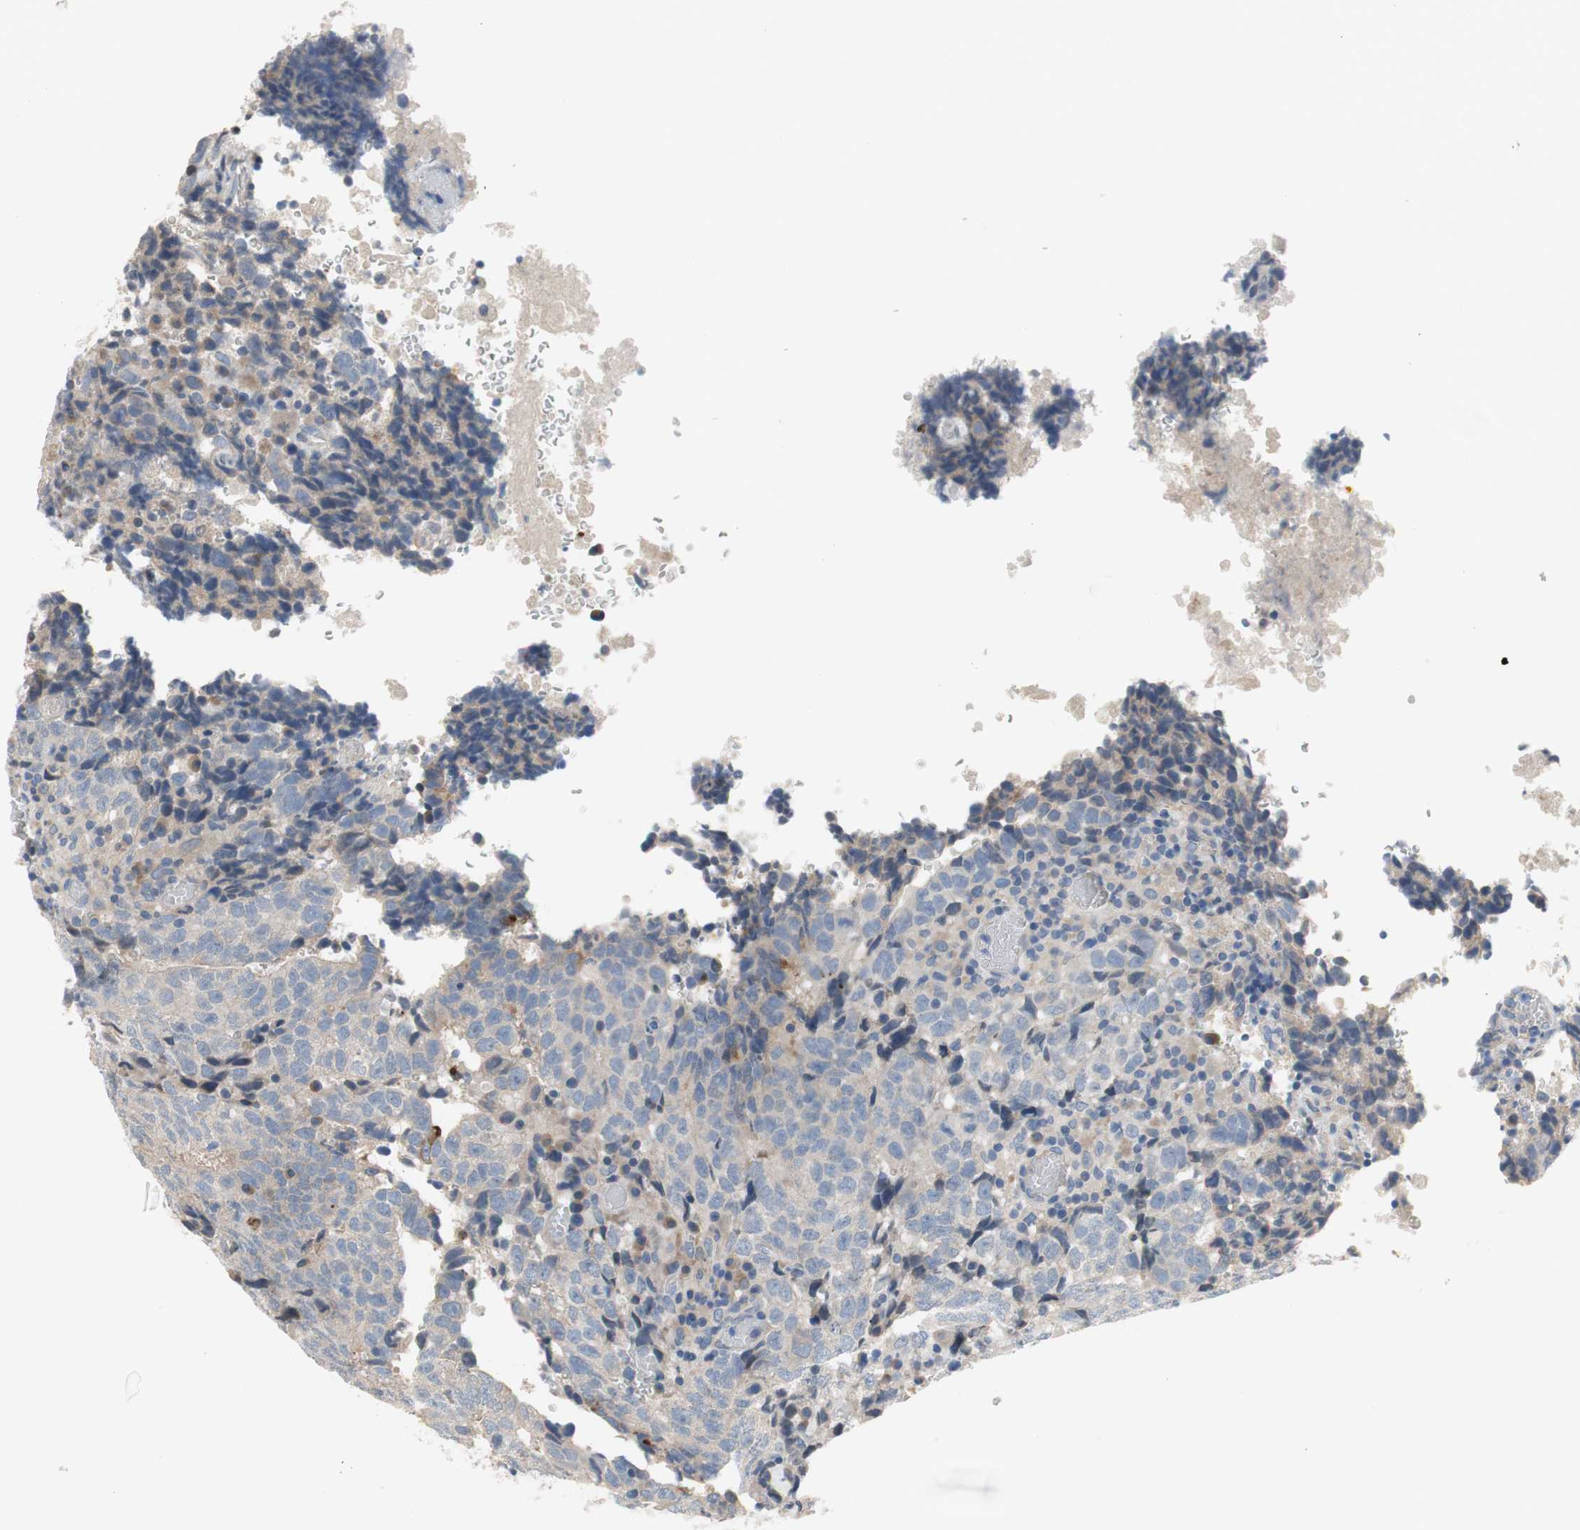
{"staining": {"intensity": "negative", "quantity": "none", "location": "none"}, "tissue": "testis cancer", "cell_type": "Tumor cells", "image_type": "cancer", "snomed": [{"axis": "morphology", "description": "Necrosis, NOS"}, {"axis": "morphology", "description": "Carcinoma, Embryonal, NOS"}, {"axis": "topography", "description": "Testis"}], "caption": "Immunohistochemistry of testis cancer (embryonal carcinoma) exhibits no staining in tumor cells.", "gene": "TACR3", "patient": {"sex": "male", "age": 19}}